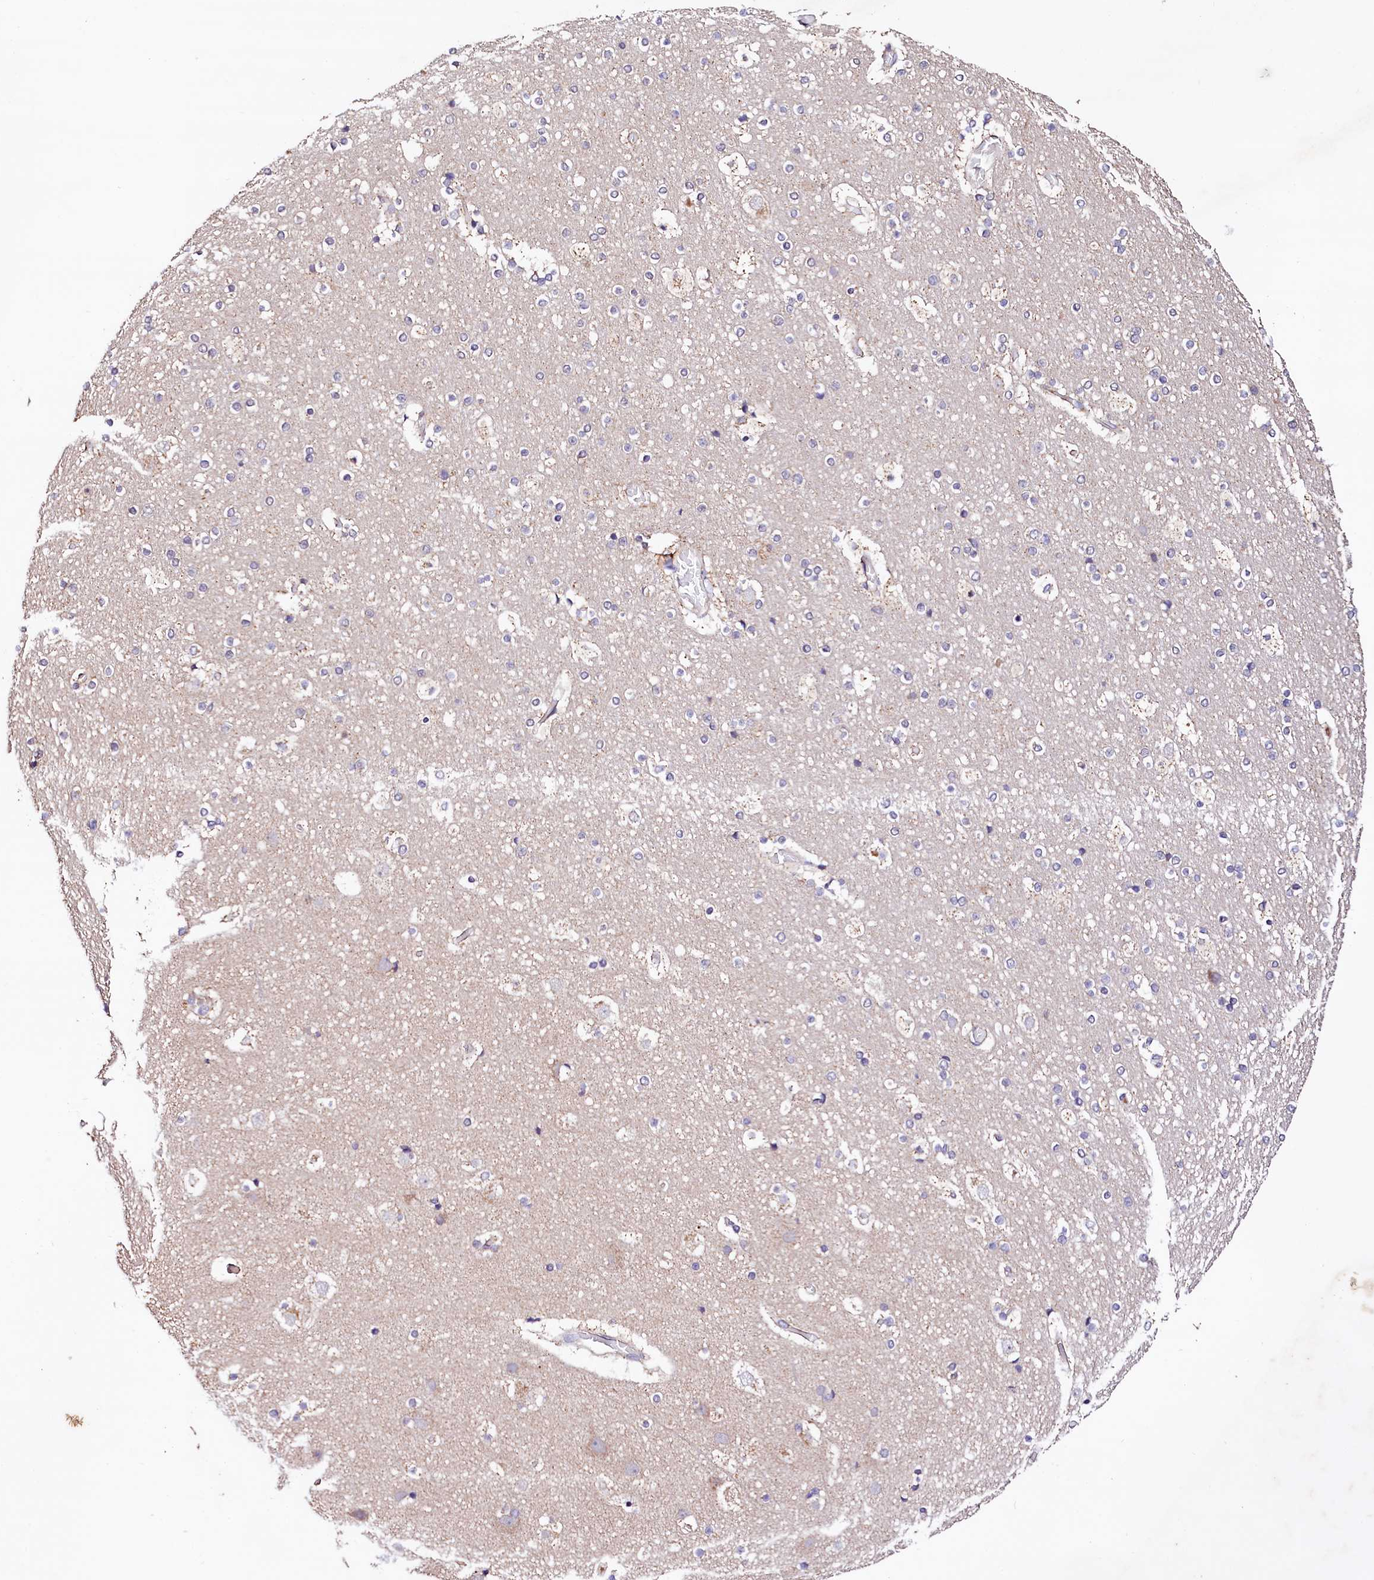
{"staining": {"intensity": "weak", "quantity": ">75%", "location": "cytoplasmic/membranous"}, "tissue": "cerebral cortex", "cell_type": "Endothelial cells", "image_type": "normal", "snomed": [{"axis": "morphology", "description": "Normal tissue, NOS"}, {"axis": "topography", "description": "Cerebral cortex"}], "caption": "A brown stain shows weak cytoplasmic/membranous expression of a protein in endothelial cells of normal cerebral cortex. (Stains: DAB (3,3'-diaminobenzidine) in brown, nuclei in blue, Microscopy: brightfield microscopy at high magnification).", "gene": "ST3GAL1", "patient": {"sex": "male", "age": 57}}